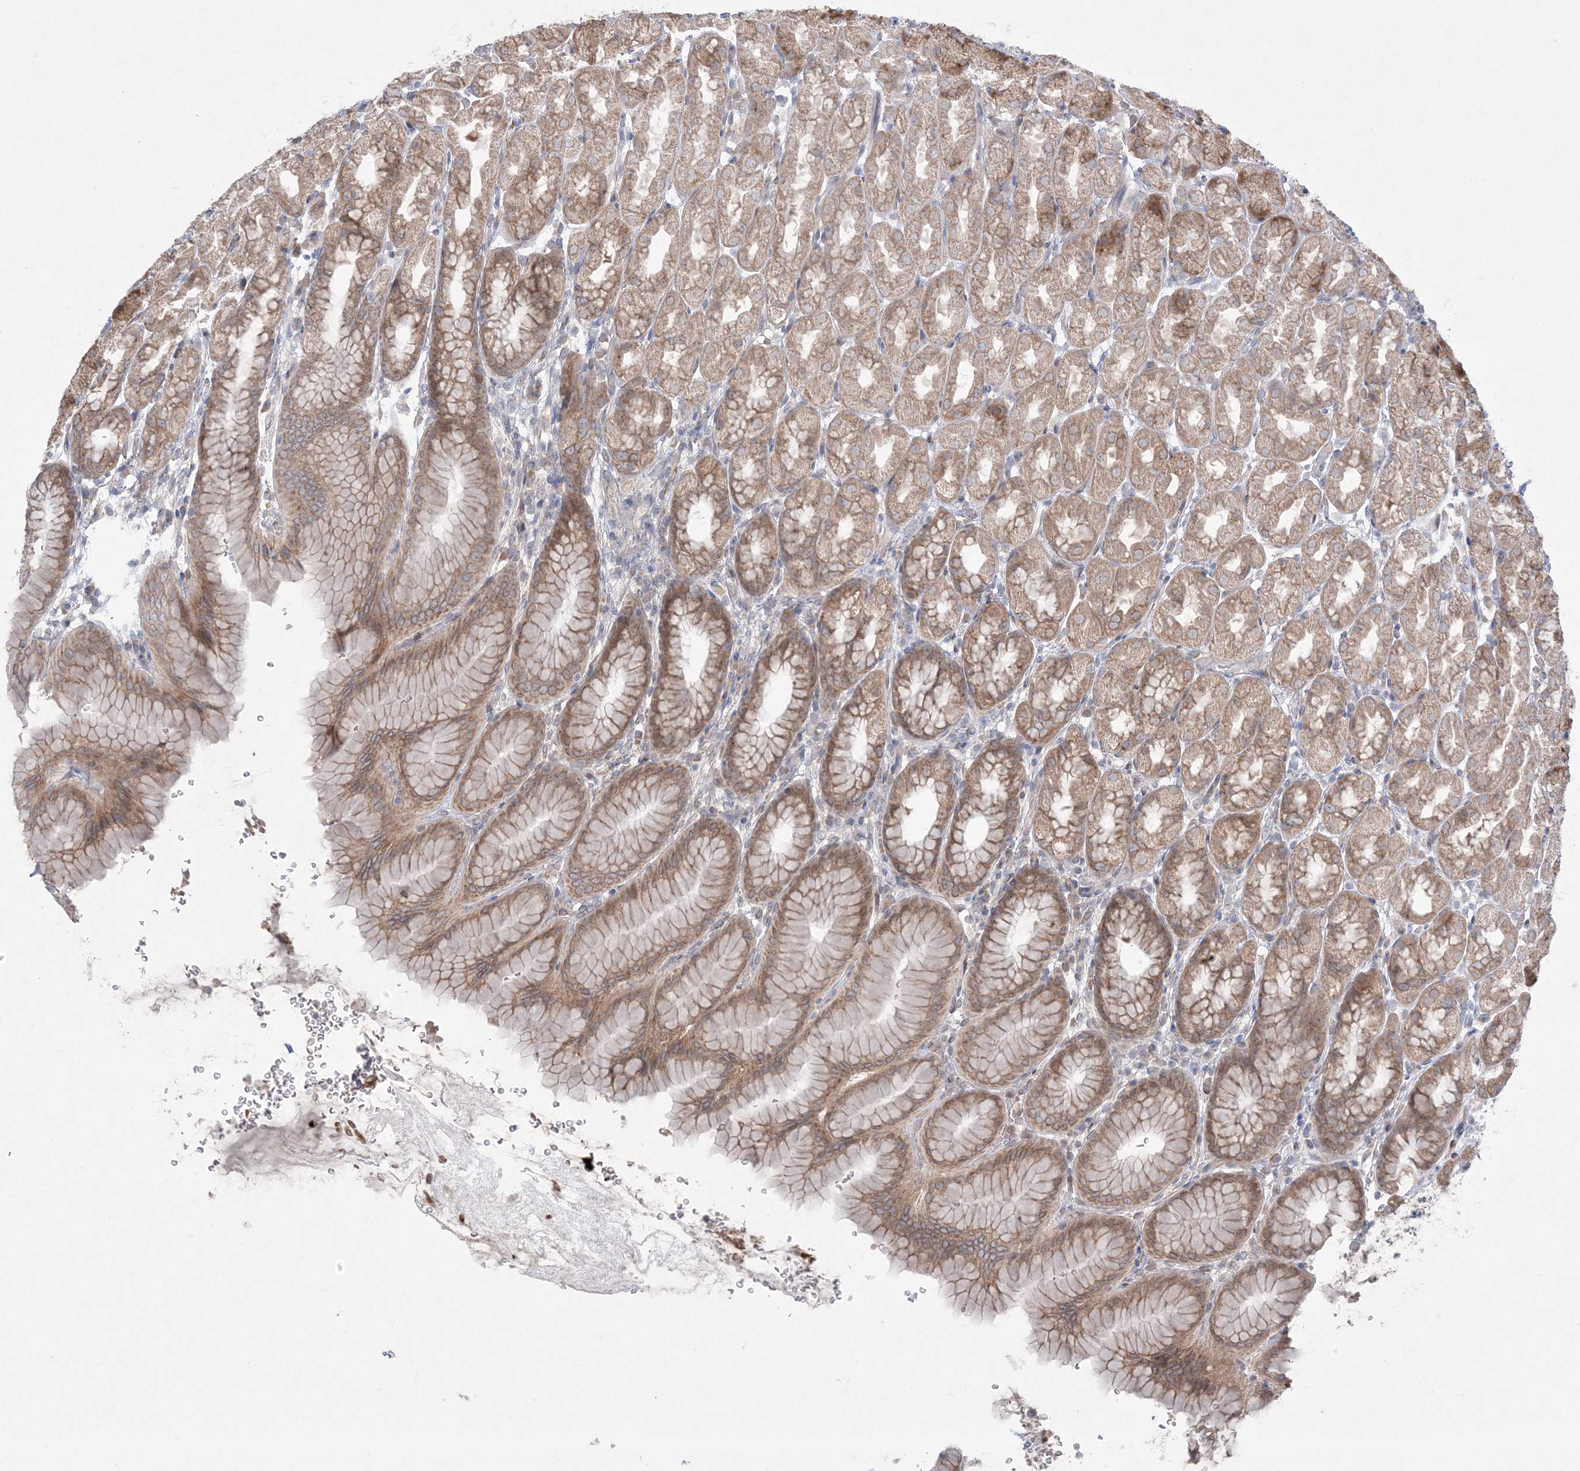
{"staining": {"intensity": "moderate", "quantity": ">75%", "location": "cytoplasmic/membranous"}, "tissue": "stomach", "cell_type": "Glandular cells", "image_type": "normal", "snomed": [{"axis": "morphology", "description": "Normal tissue, NOS"}, {"axis": "topography", "description": "Stomach"}], "caption": "Stomach stained for a protein (brown) exhibits moderate cytoplasmic/membranous positive expression in about >75% of glandular cells.", "gene": "MMGT1", "patient": {"sex": "male", "age": 42}}